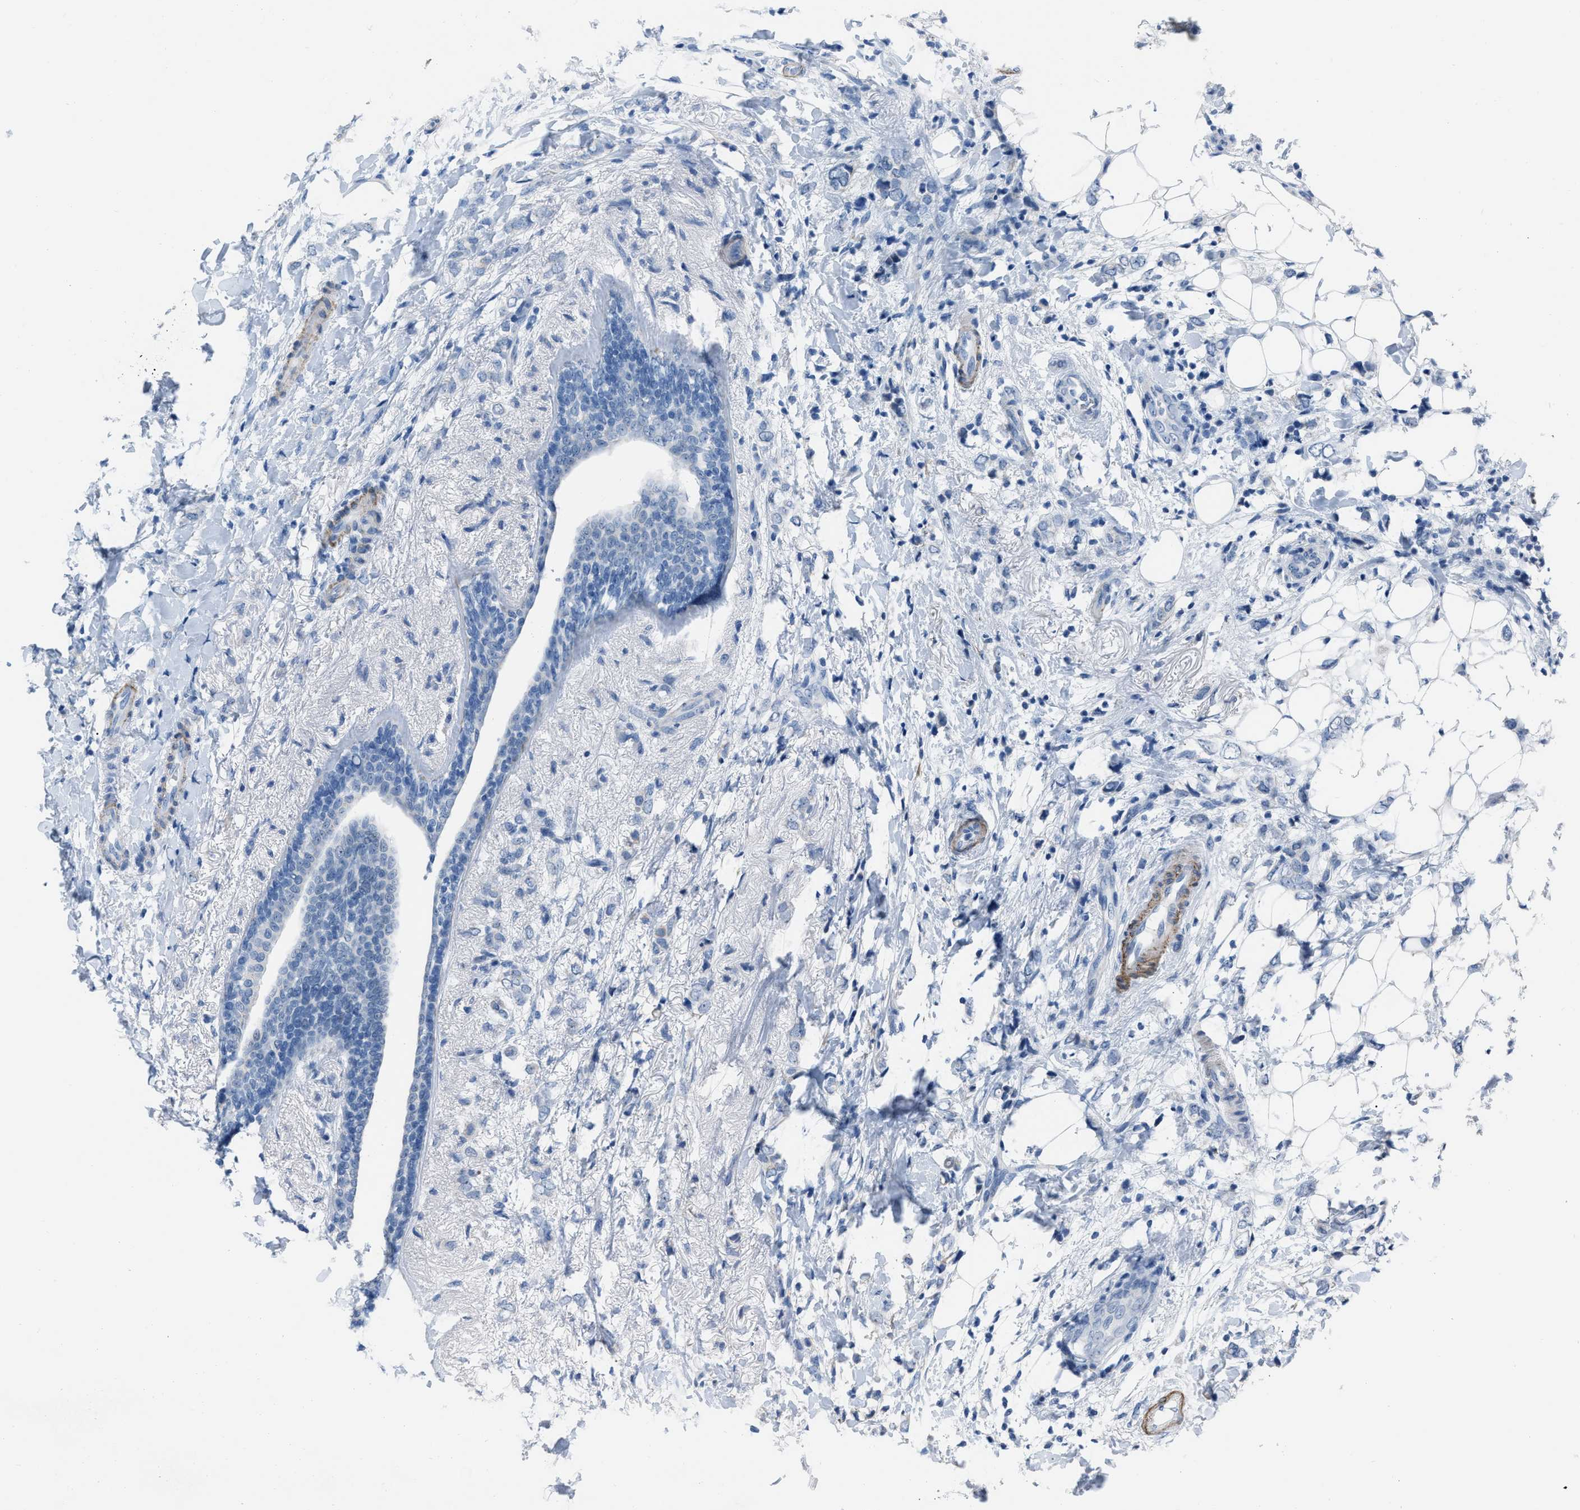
{"staining": {"intensity": "negative", "quantity": "none", "location": "none"}, "tissue": "breast cancer", "cell_type": "Tumor cells", "image_type": "cancer", "snomed": [{"axis": "morphology", "description": "Normal tissue, NOS"}, {"axis": "morphology", "description": "Lobular carcinoma"}, {"axis": "topography", "description": "Breast"}], "caption": "Tumor cells show no significant protein staining in breast cancer (lobular carcinoma). (DAB (3,3'-diaminobenzidine) immunohistochemistry (IHC), high magnification).", "gene": "SPATC1L", "patient": {"sex": "female", "age": 47}}